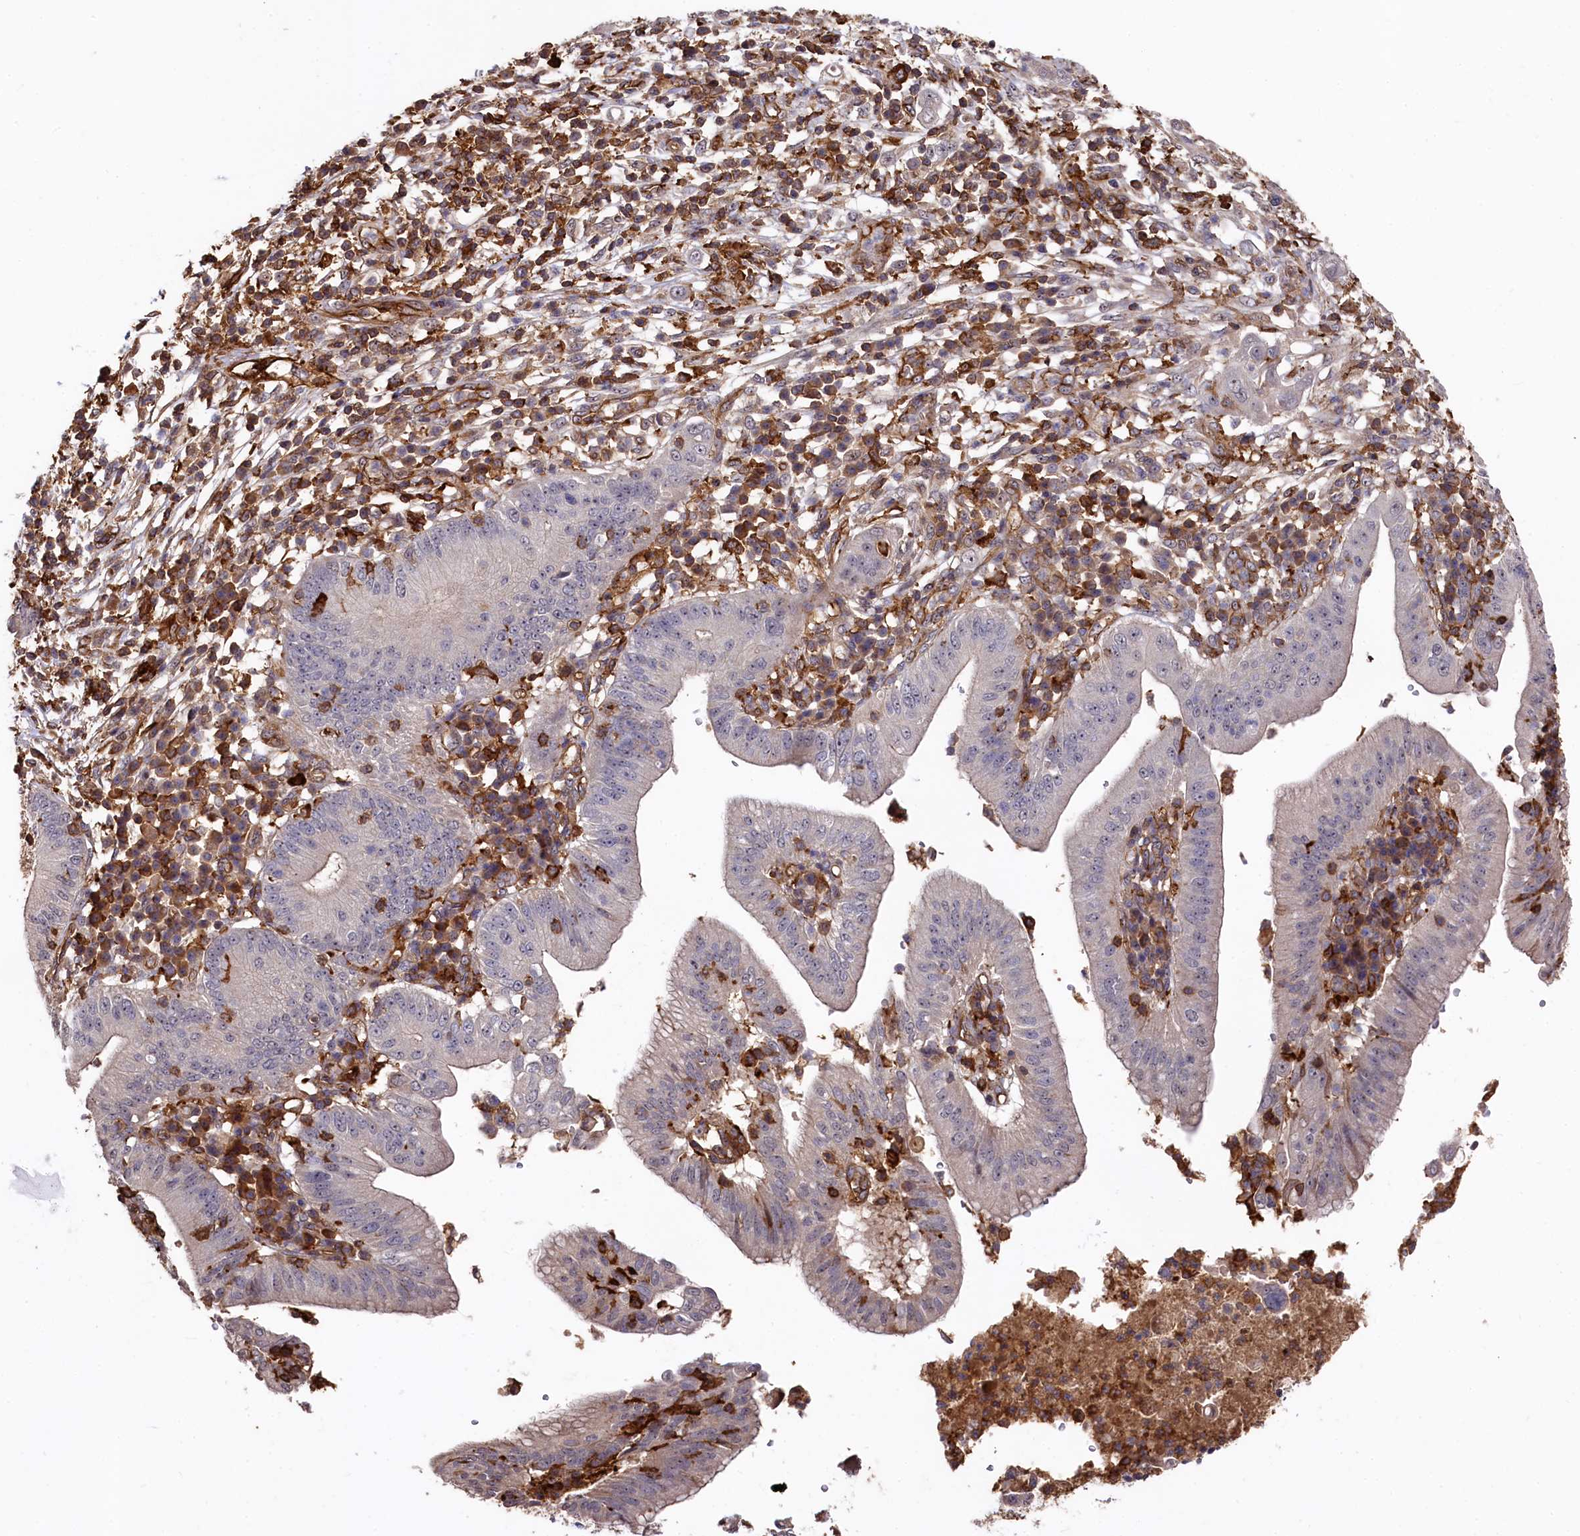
{"staining": {"intensity": "weak", "quantity": "<25%", "location": "cytoplasmic/membranous"}, "tissue": "pancreatic cancer", "cell_type": "Tumor cells", "image_type": "cancer", "snomed": [{"axis": "morphology", "description": "Adenocarcinoma, NOS"}, {"axis": "topography", "description": "Pancreas"}], "caption": "IHC image of adenocarcinoma (pancreatic) stained for a protein (brown), which demonstrates no expression in tumor cells.", "gene": "PLEKHO2", "patient": {"sex": "male", "age": 68}}